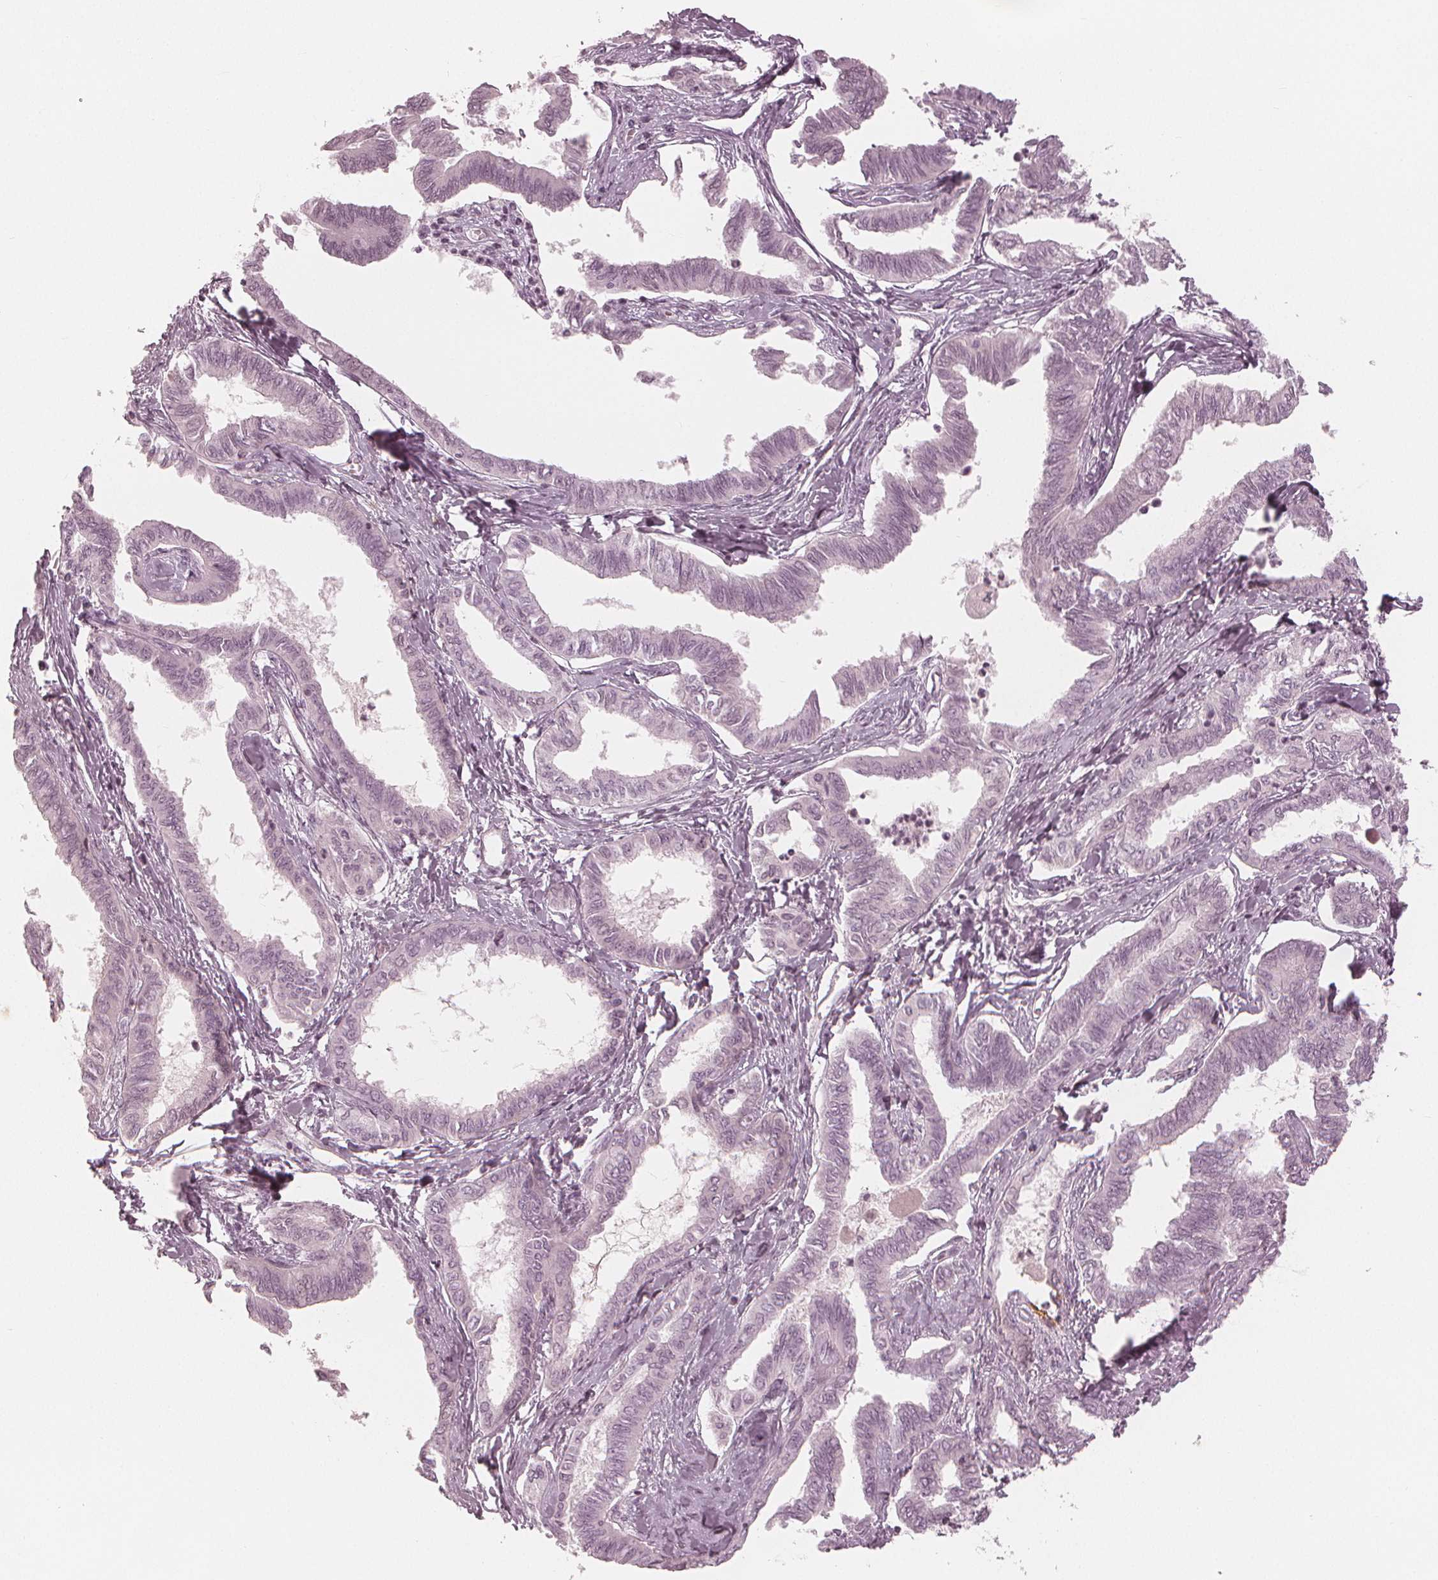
{"staining": {"intensity": "negative", "quantity": "none", "location": "none"}, "tissue": "ovarian cancer", "cell_type": "Tumor cells", "image_type": "cancer", "snomed": [{"axis": "morphology", "description": "Carcinoma, endometroid"}, {"axis": "topography", "description": "Ovary"}], "caption": "Immunohistochemistry (IHC) histopathology image of human ovarian cancer stained for a protein (brown), which demonstrates no positivity in tumor cells. (Brightfield microscopy of DAB (3,3'-diaminobenzidine) immunohistochemistry at high magnification).", "gene": "PAEP", "patient": {"sex": "female", "age": 70}}